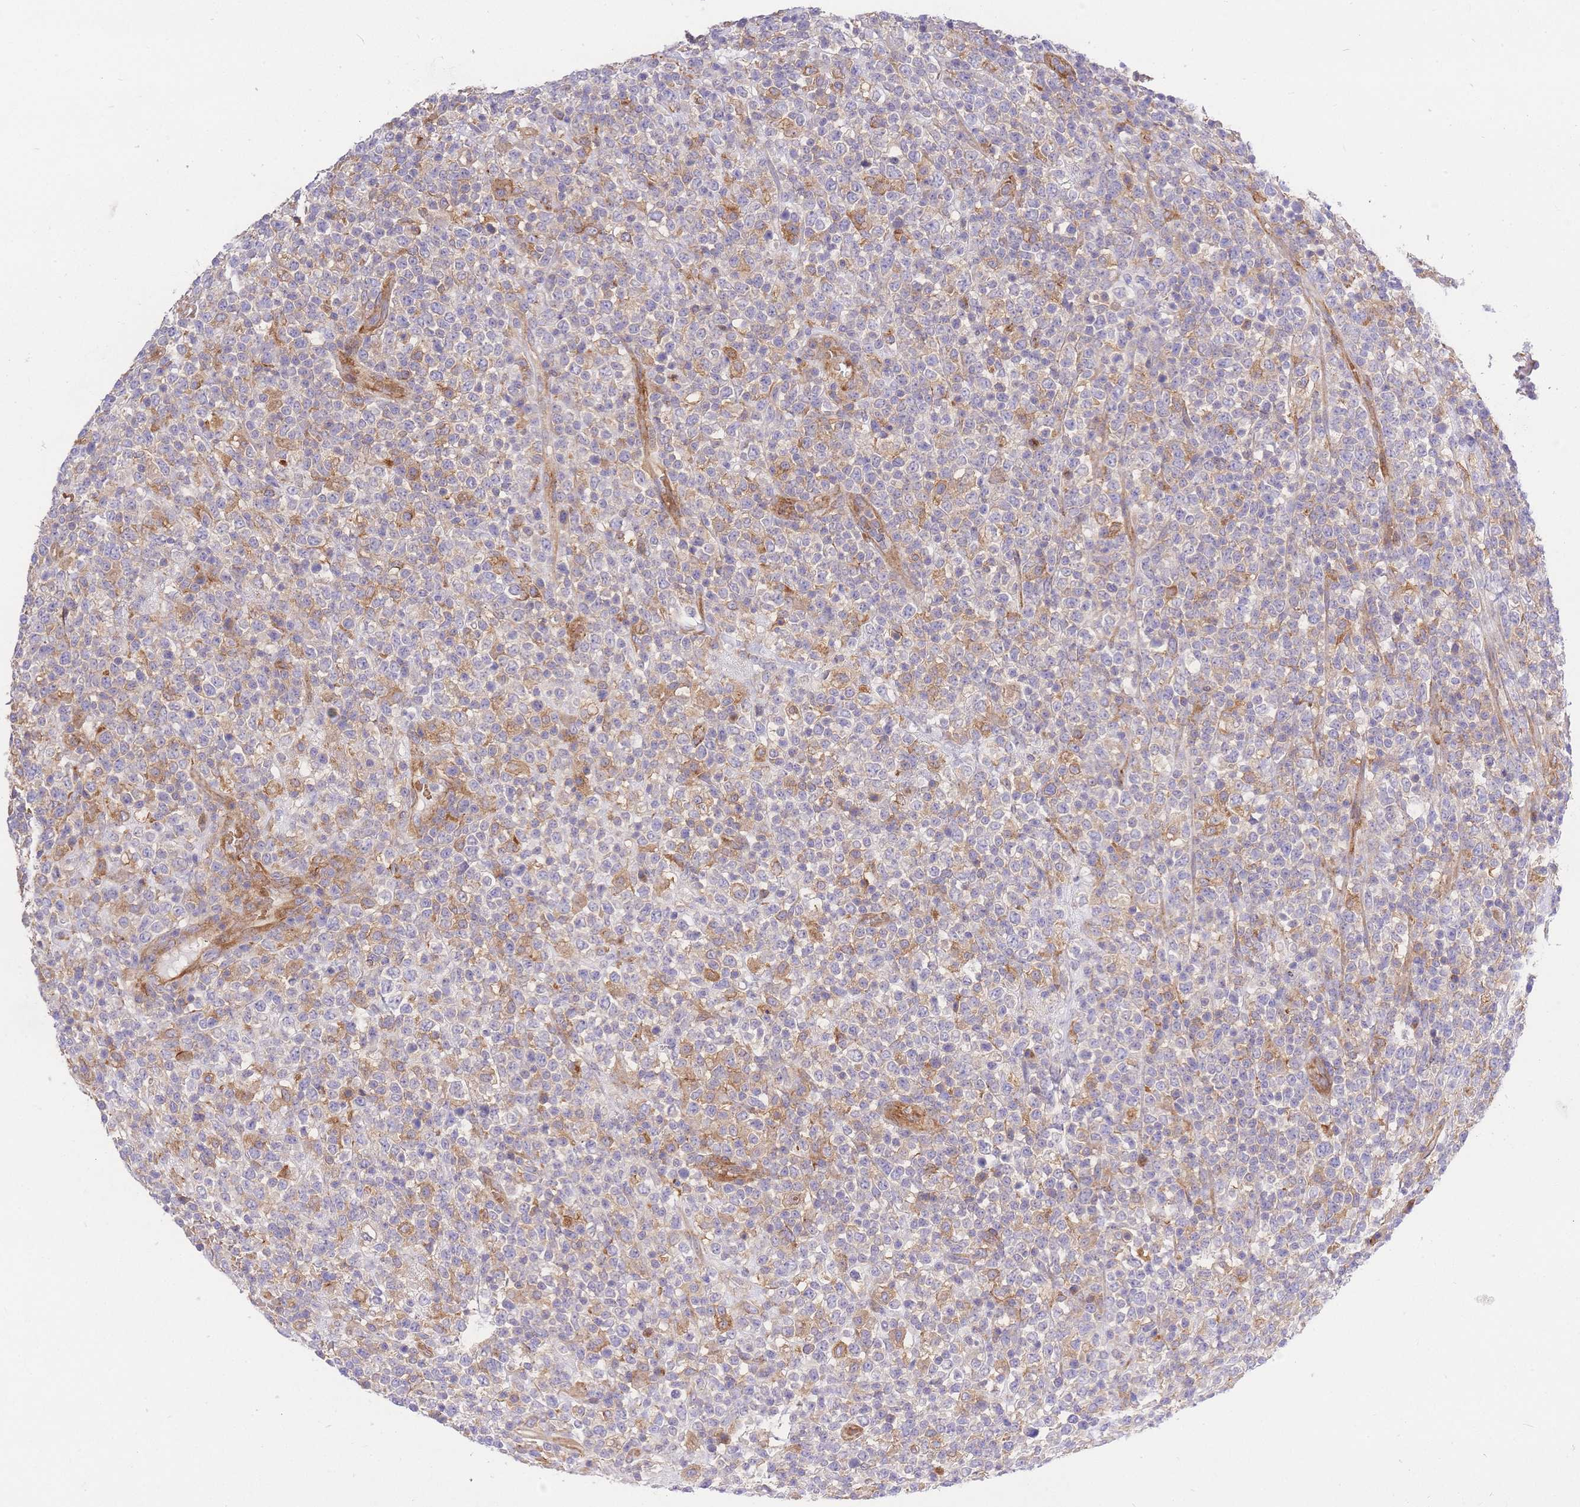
{"staining": {"intensity": "moderate", "quantity": "<25%", "location": "cytoplasmic/membranous"}, "tissue": "lymphoma", "cell_type": "Tumor cells", "image_type": "cancer", "snomed": [{"axis": "morphology", "description": "Malignant lymphoma, non-Hodgkin's type, High grade"}, {"axis": "topography", "description": "Colon"}], "caption": "Immunohistochemical staining of lymphoma exhibits low levels of moderate cytoplasmic/membranous staining in about <25% of tumor cells.", "gene": "INSYN2B", "patient": {"sex": "female", "age": 53}}